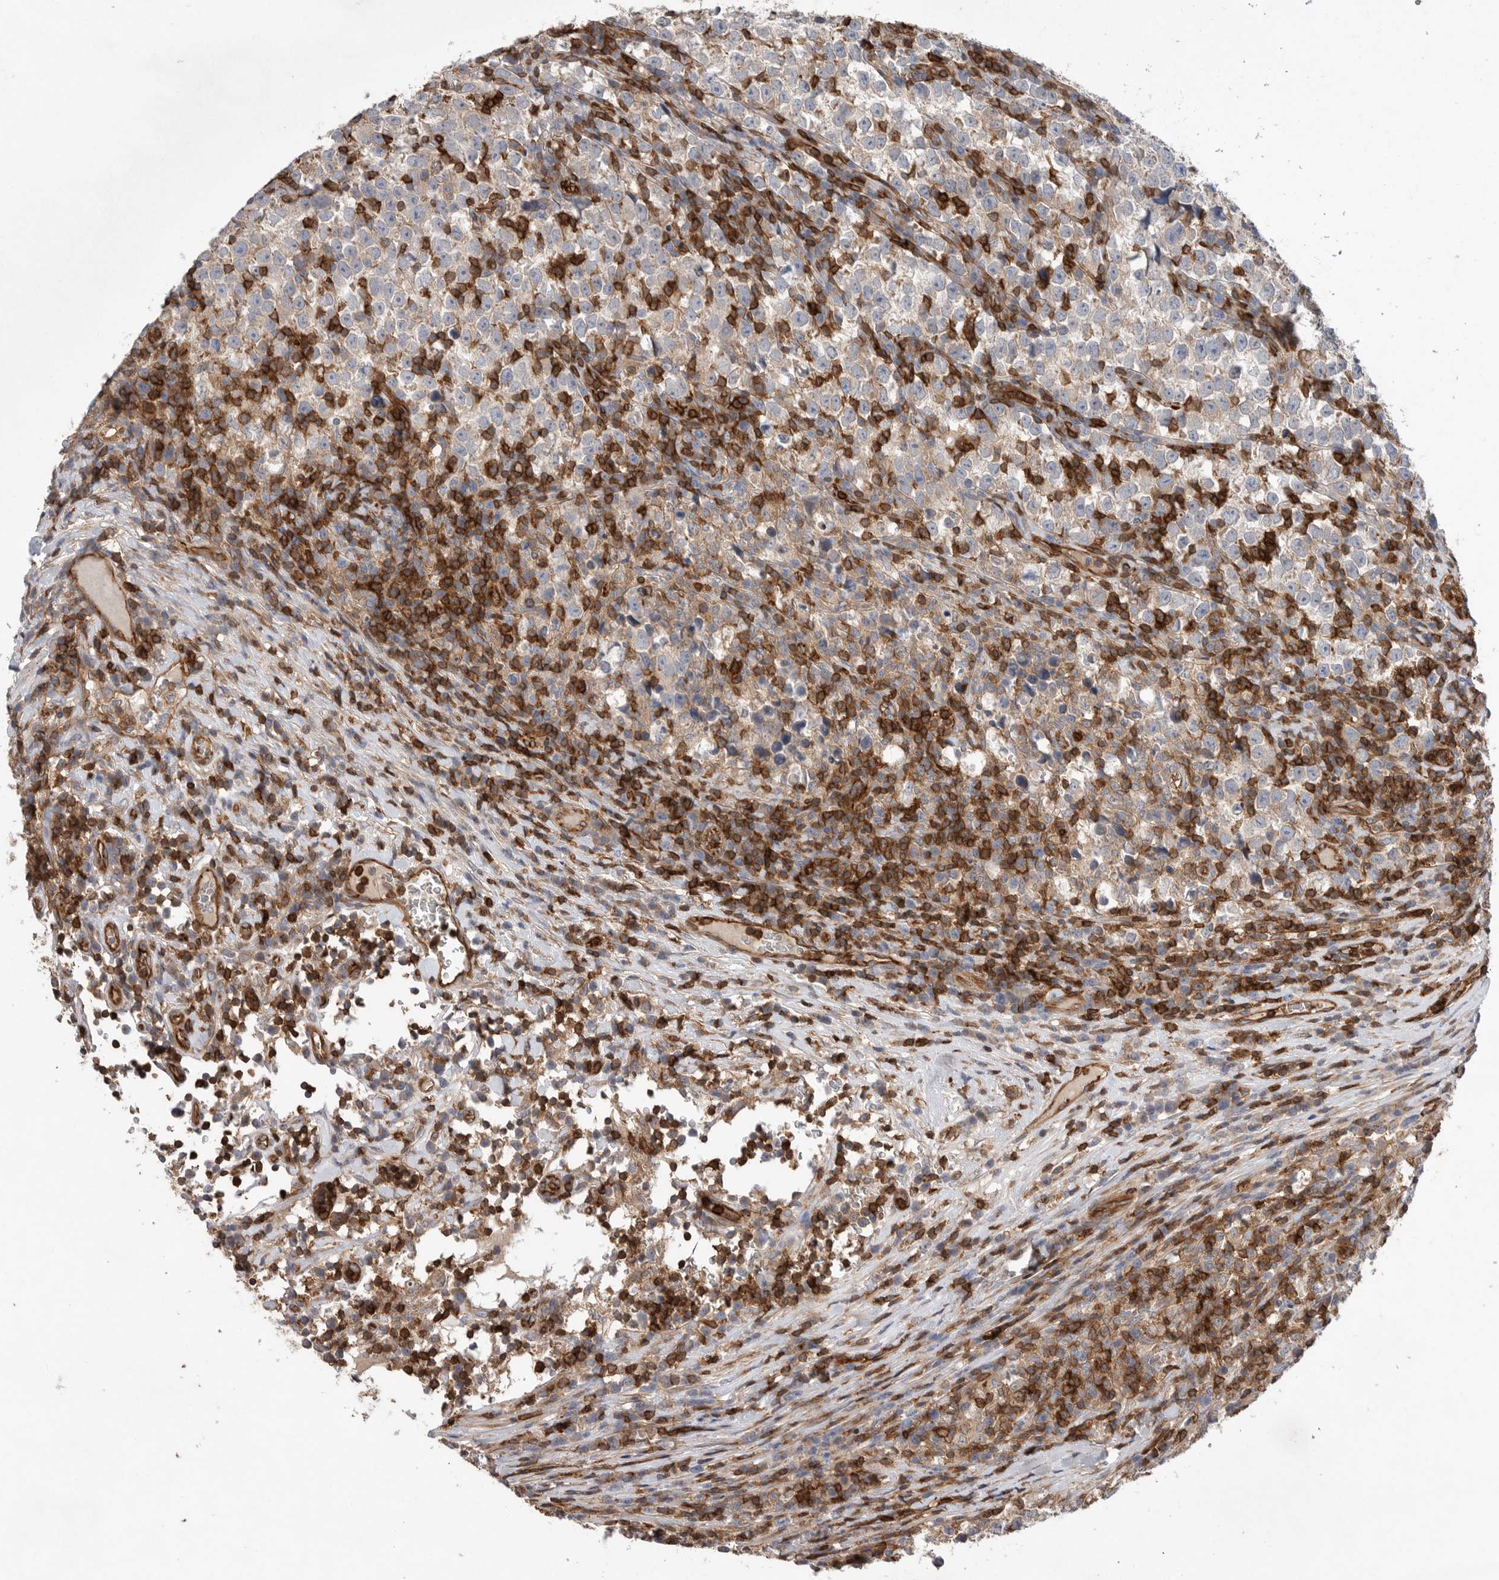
{"staining": {"intensity": "negative", "quantity": "none", "location": "none"}, "tissue": "testis cancer", "cell_type": "Tumor cells", "image_type": "cancer", "snomed": [{"axis": "morphology", "description": "Normal tissue, NOS"}, {"axis": "morphology", "description": "Seminoma, NOS"}, {"axis": "topography", "description": "Testis"}], "caption": "An IHC micrograph of testis seminoma is shown. There is no staining in tumor cells of testis seminoma.", "gene": "PRKCH", "patient": {"sex": "male", "age": 43}}